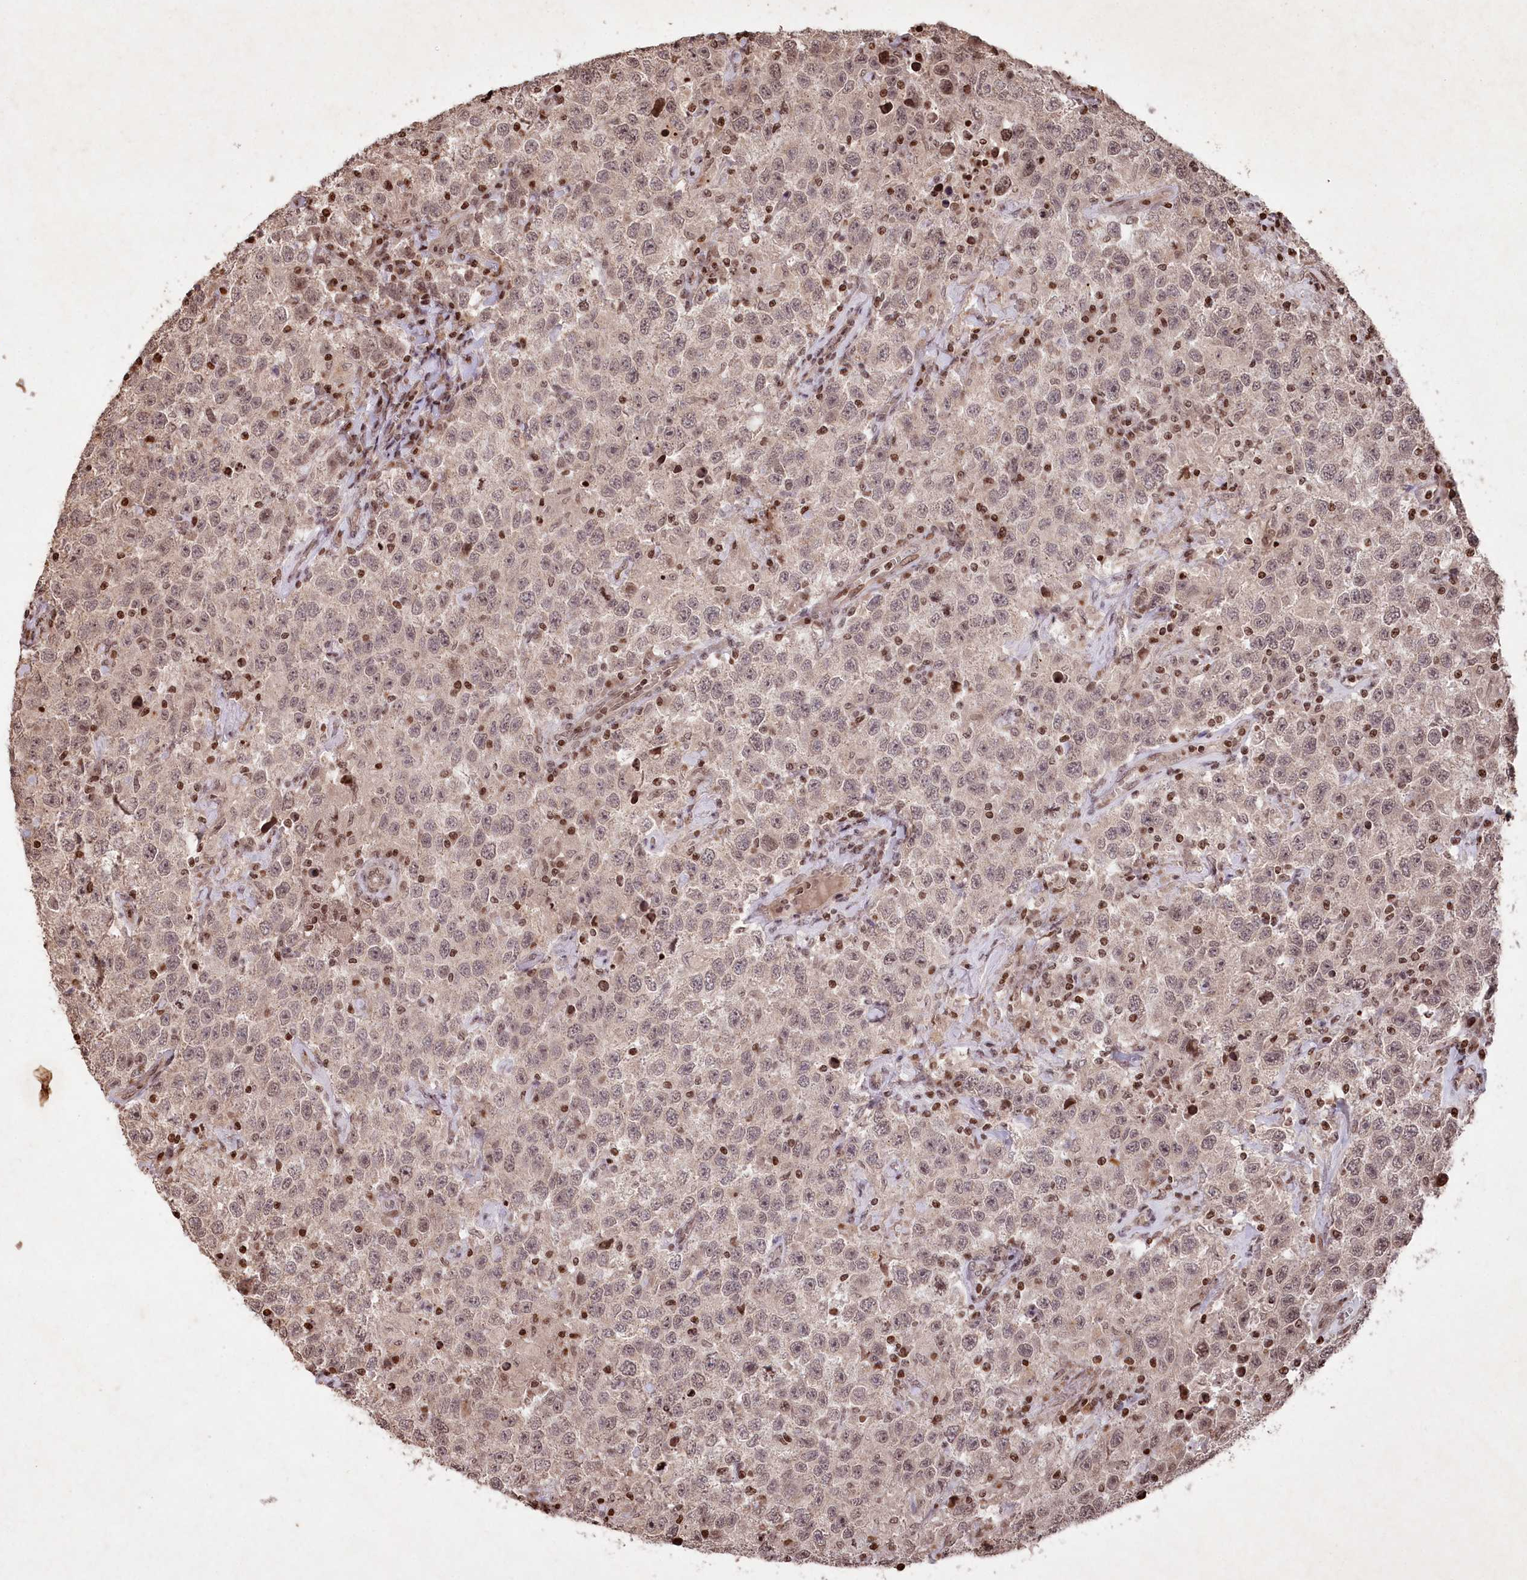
{"staining": {"intensity": "moderate", "quantity": ">75%", "location": "nuclear"}, "tissue": "testis cancer", "cell_type": "Tumor cells", "image_type": "cancer", "snomed": [{"axis": "morphology", "description": "Seminoma, NOS"}, {"axis": "topography", "description": "Testis"}], "caption": "Immunohistochemical staining of human testis cancer displays medium levels of moderate nuclear expression in about >75% of tumor cells.", "gene": "CCSER2", "patient": {"sex": "male", "age": 41}}